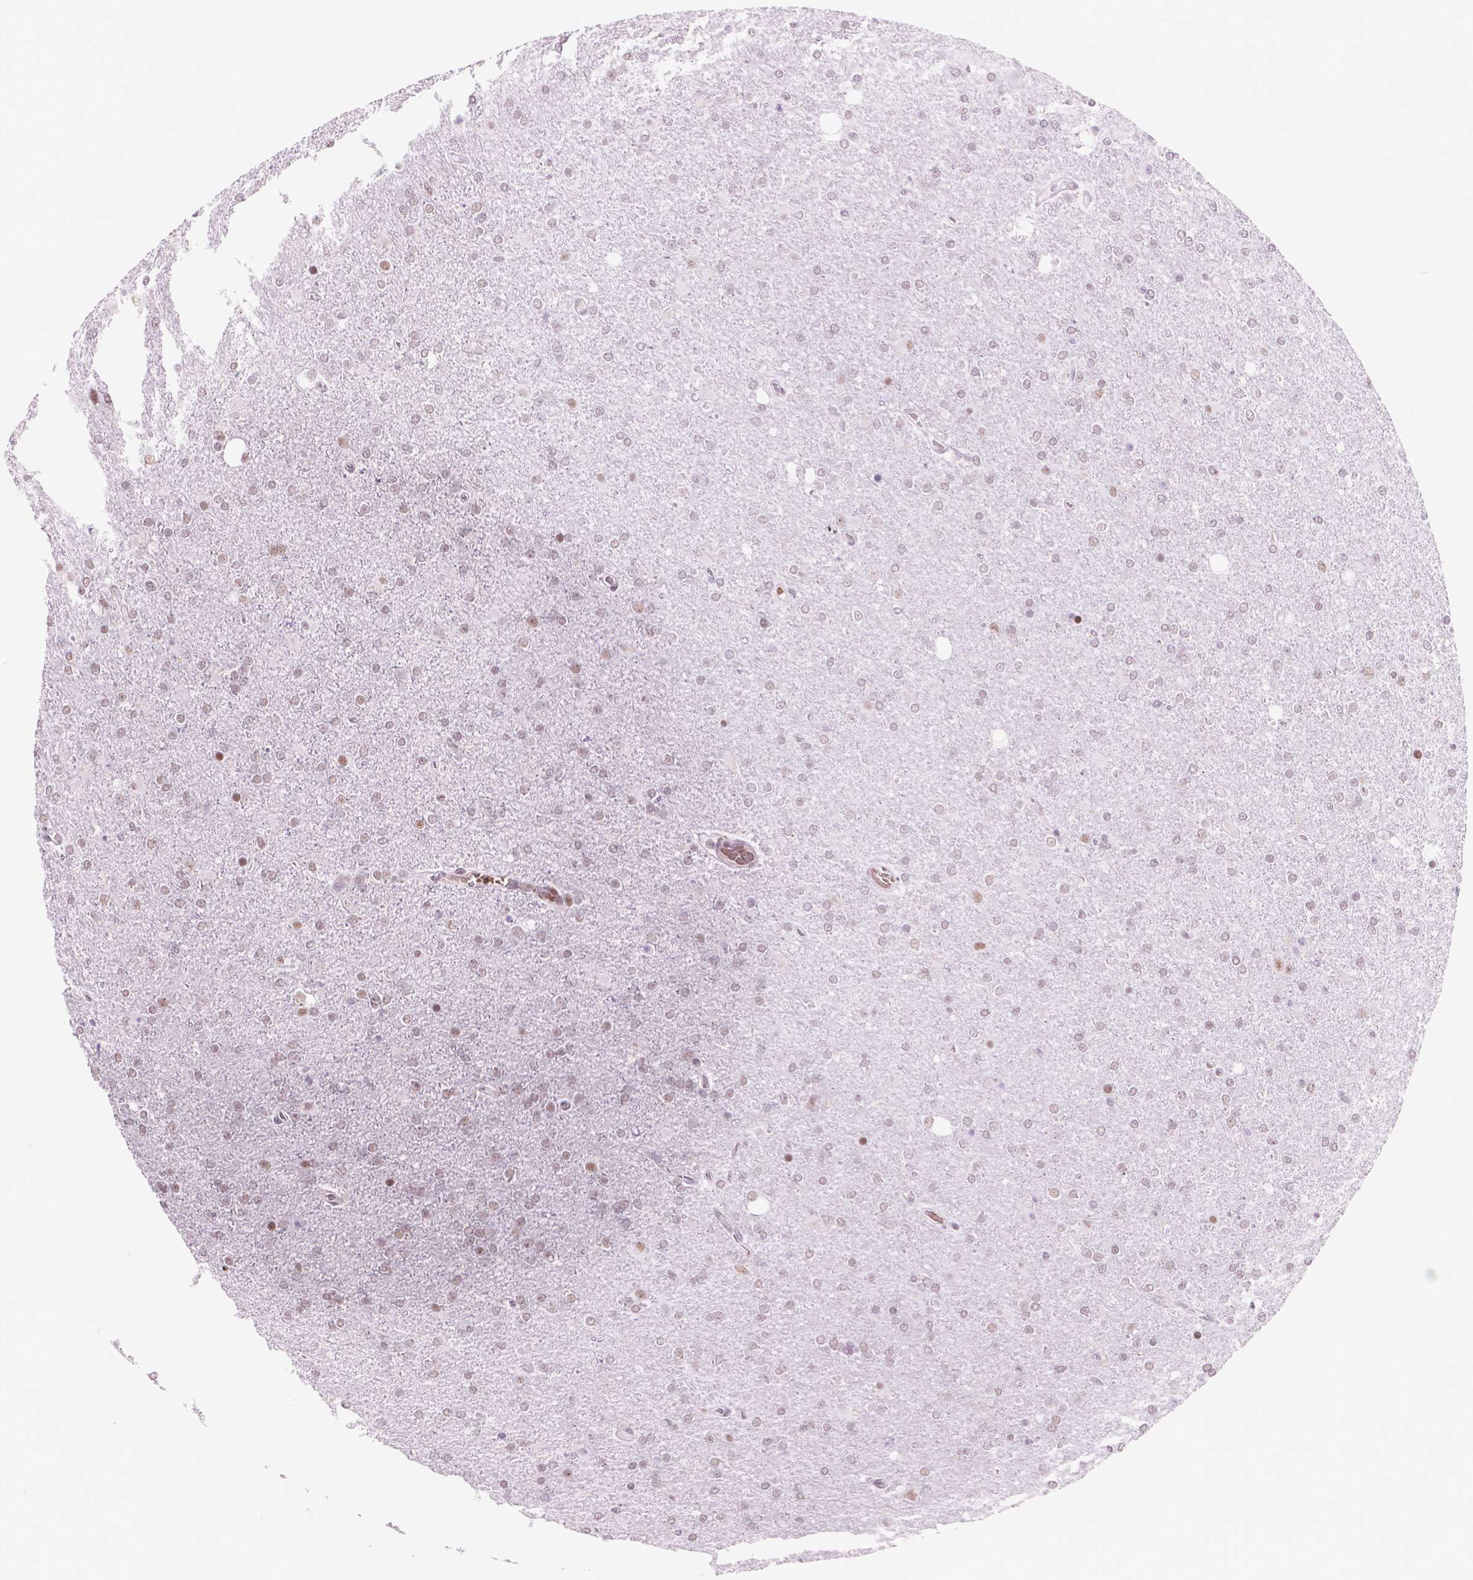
{"staining": {"intensity": "moderate", "quantity": "25%-75%", "location": "nuclear"}, "tissue": "glioma", "cell_type": "Tumor cells", "image_type": "cancer", "snomed": [{"axis": "morphology", "description": "Glioma, malignant, High grade"}, {"axis": "topography", "description": "Cerebral cortex"}], "caption": "Tumor cells show medium levels of moderate nuclear expression in about 25%-75% of cells in glioma.", "gene": "POLR3D", "patient": {"sex": "male", "age": 70}}